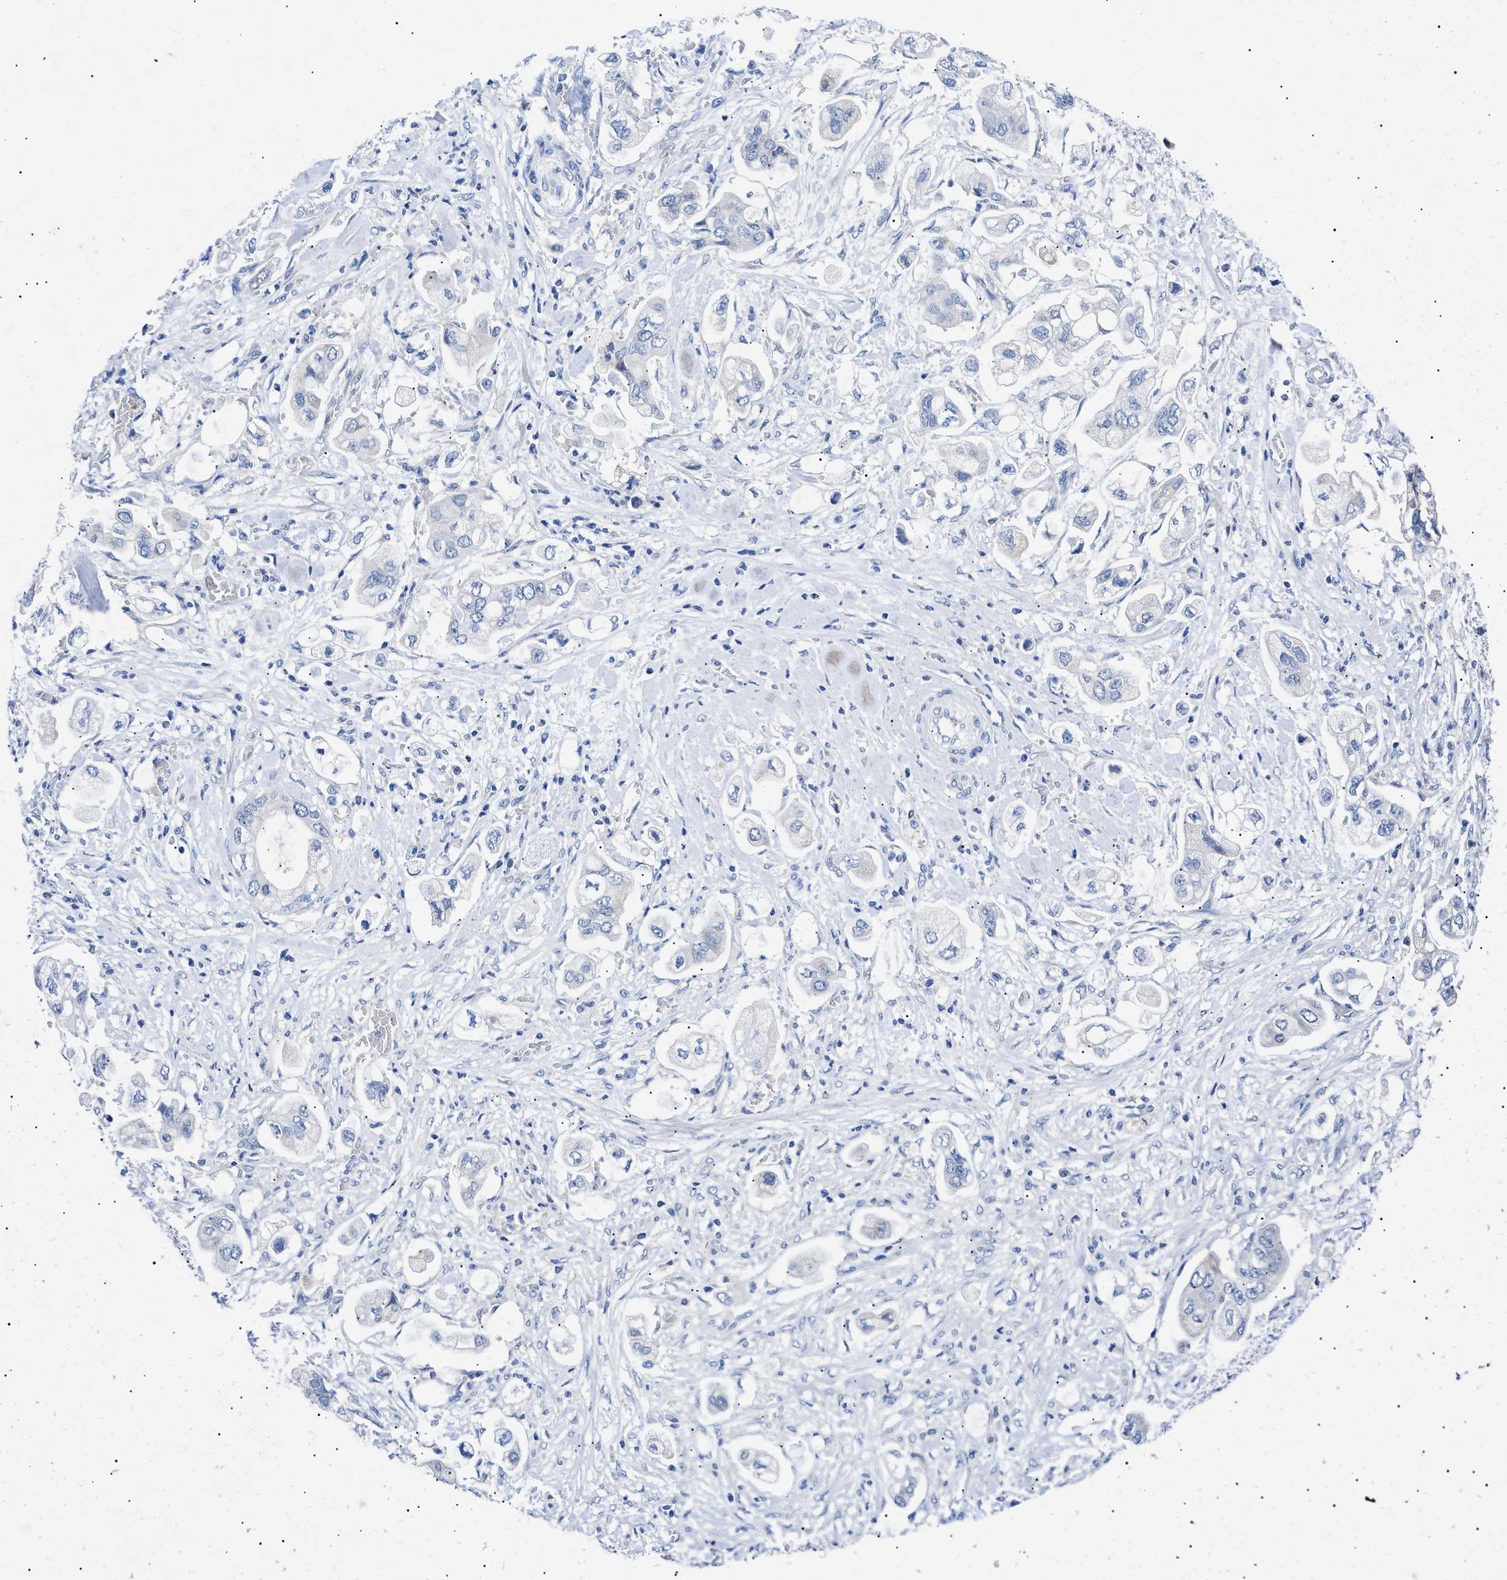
{"staining": {"intensity": "negative", "quantity": "none", "location": "none"}, "tissue": "stomach cancer", "cell_type": "Tumor cells", "image_type": "cancer", "snomed": [{"axis": "morphology", "description": "Adenocarcinoma, NOS"}, {"axis": "topography", "description": "Stomach"}], "caption": "Immunohistochemical staining of stomach cancer (adenocarcinoma) reveals no significant positivity in tumor cells. (Brightfield microscopy of DAB immunohistochemistry (IHC) at high magnification).", "gene": "ACKR1", "patient": {"sex": "male", "age": 62}}